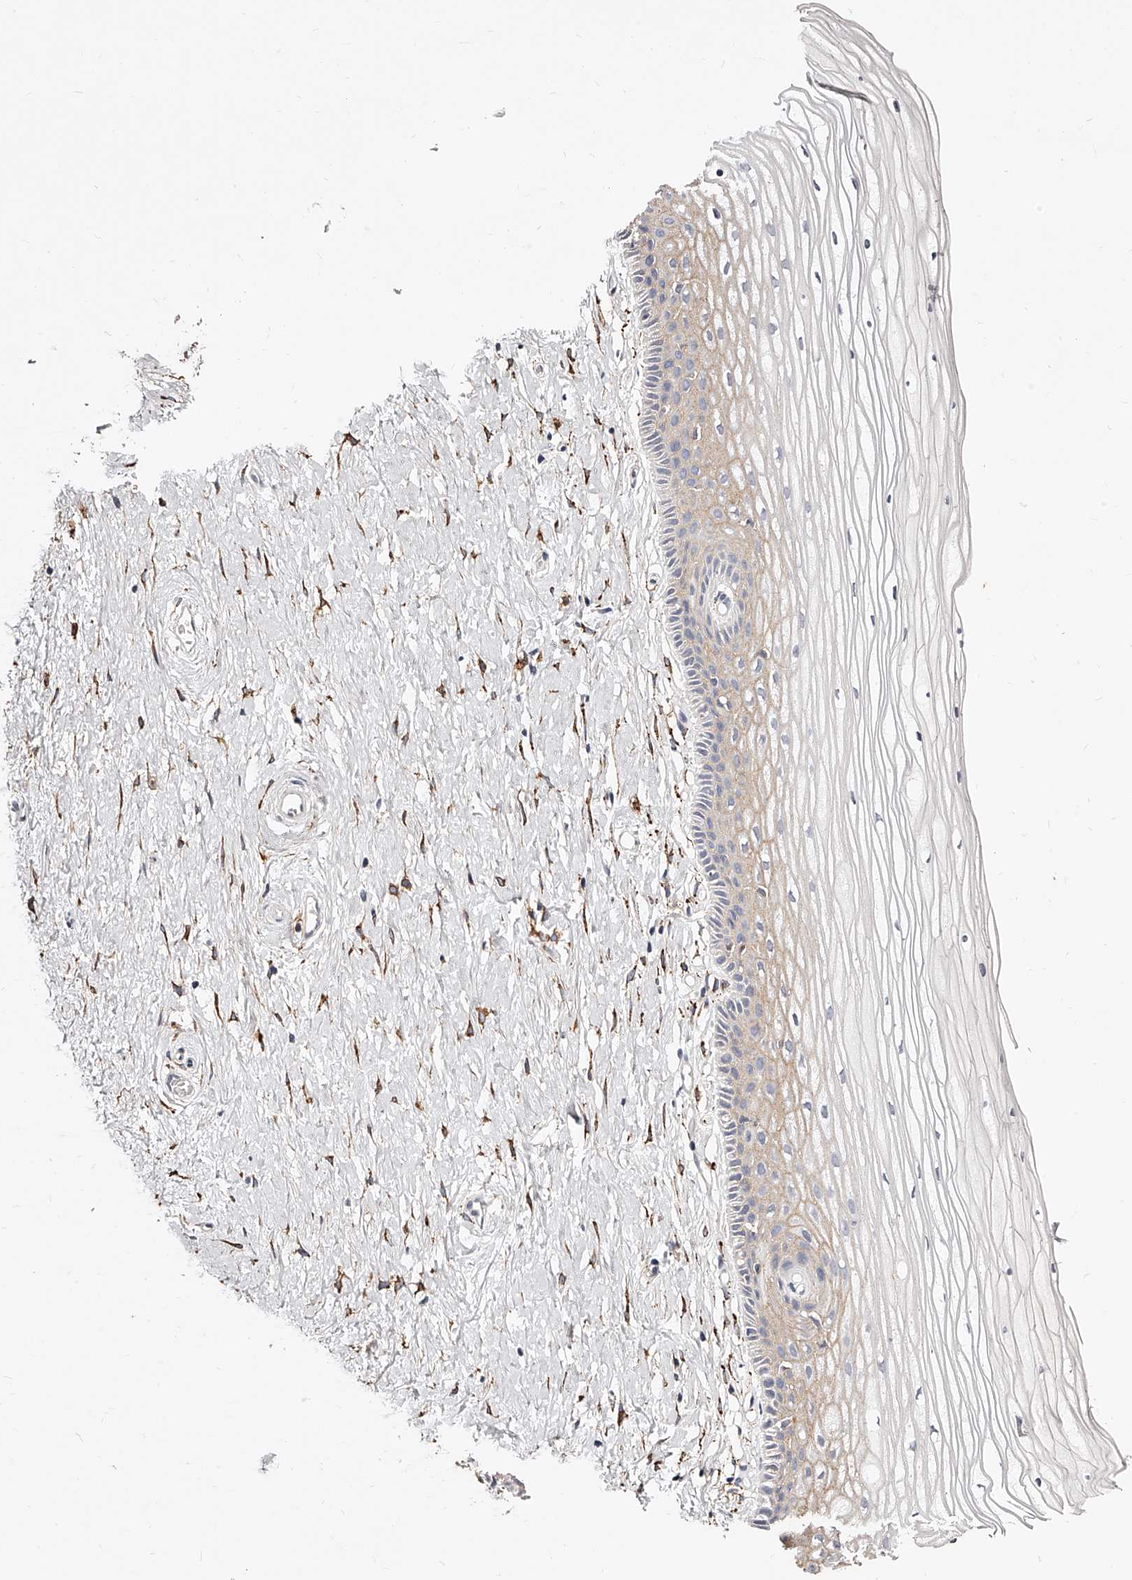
{"staining": {"intensity": "weak", "quantity": "25%-75%", "location": "cytoplasmic/membranous"}, "tissue": "vagina", "cell_type": "Squamous epithelial cells", "image_type": "normal", "snomed": [{"axis": "morphology", "description": "Normal tissue, NOS"}, {"axis": "topography", "description": "Vagina"}, {"axis": "topography", "description": "Cervix"}], "caption": "The micrograph reveals immunohistochemical staining of benign vagina. There is weak cytoplasmic/membranous positivity is present in about 25%-75% of squamous epithelial cells.", "gene": "CD82", "patient": {"sex": "female", "age": 40}}